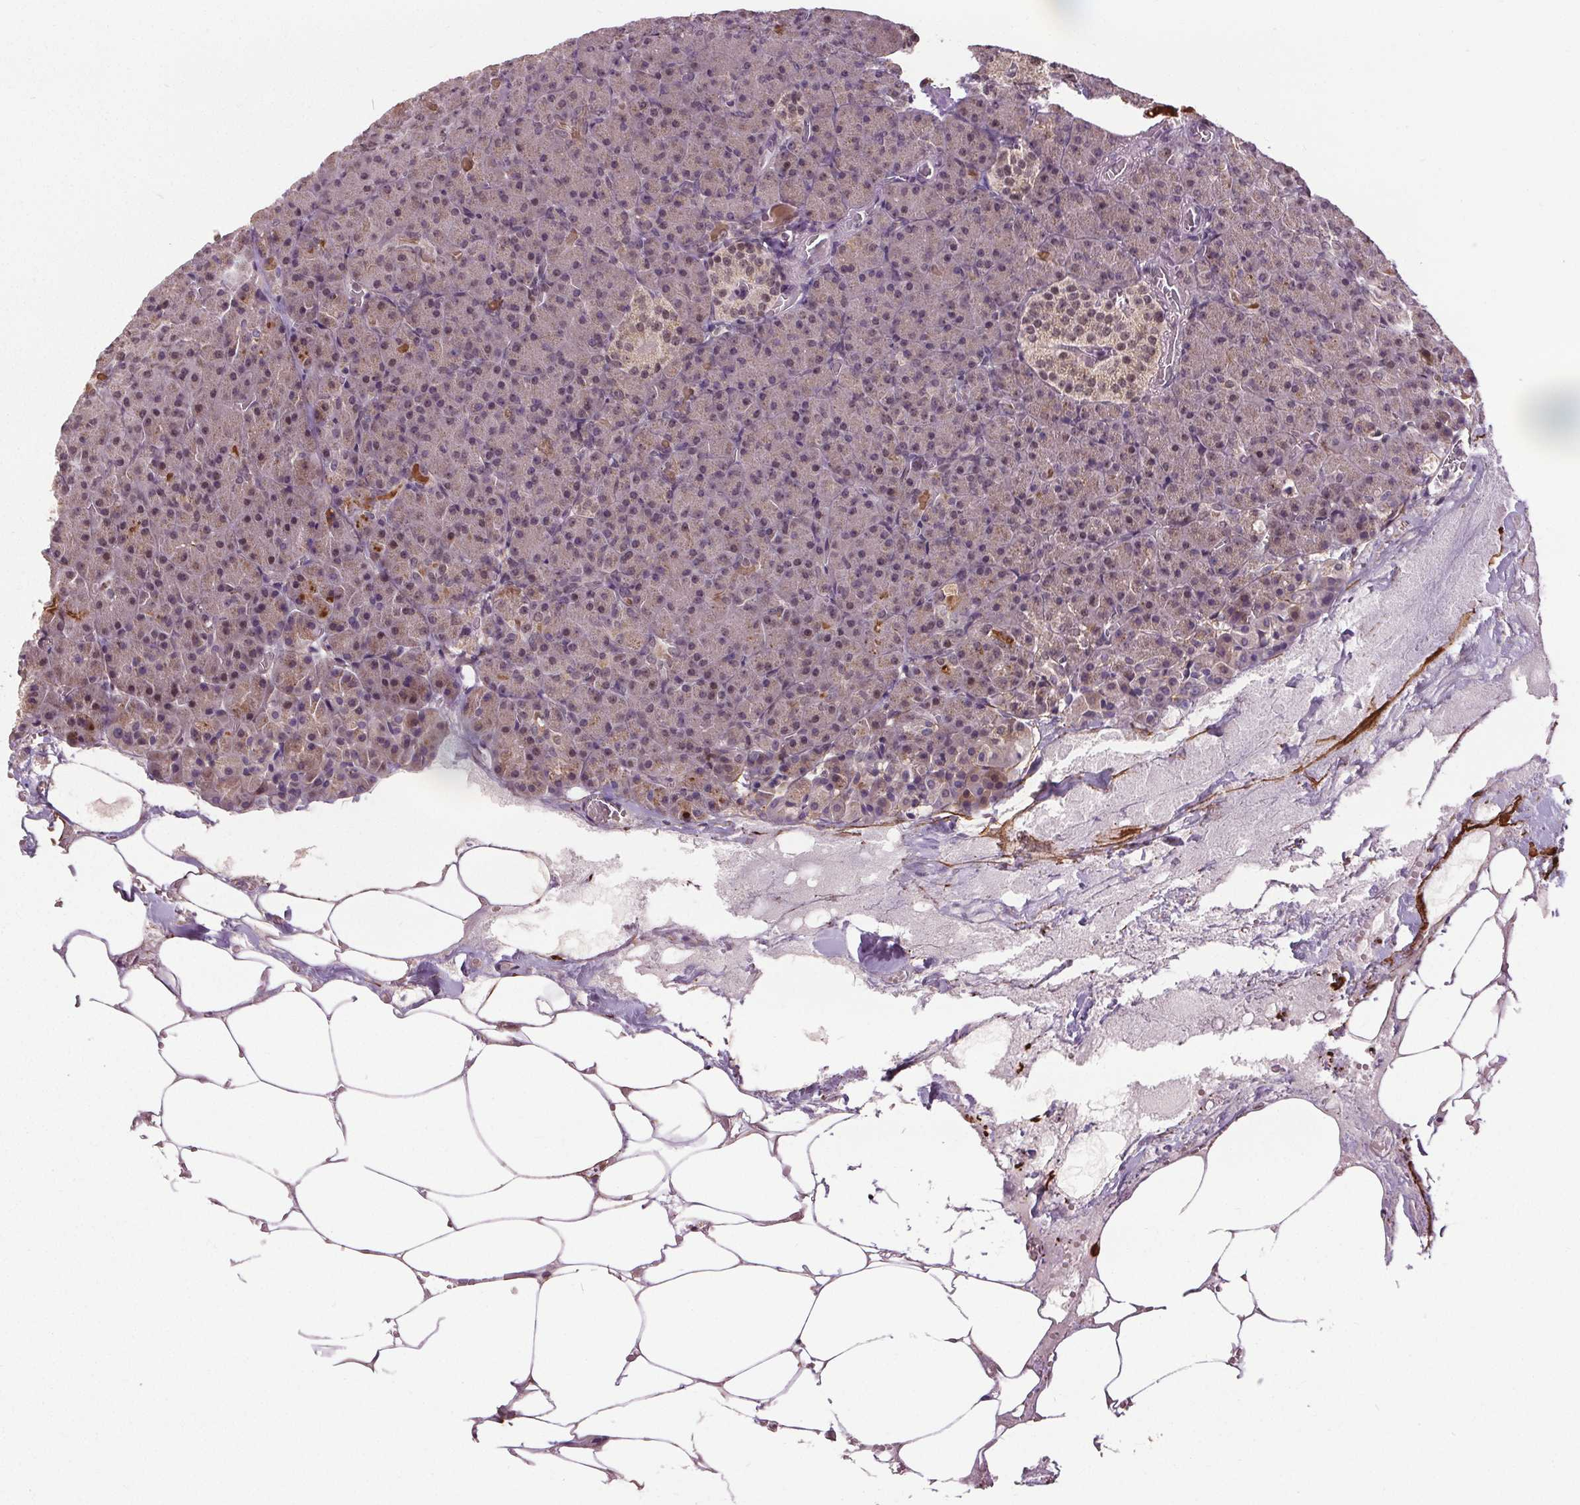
{"staining": {"intensity": "weak", "quantity": "<25%", "location": "nuclear"}, "tissue": "pancreas", "cell_type": "Exocrine glandular cells", "image_type": "normal", "snomed": [{"axis": "morphology", "description": "Normal tissue, NOS"}, {"axis": "topography", "description": "Pancreas"}], "caption": "Exocrine glandular cells show no significant staining in normal pancreas. (Stains: DAB (3,3'-diaminobenzidine) immunohistochemistry with hematoxylin counter stain, Microscopy: brightfield microscopy at high magnification).", "gene": "KIAA0232", "patient": {"sex": "female", "age": 74}}